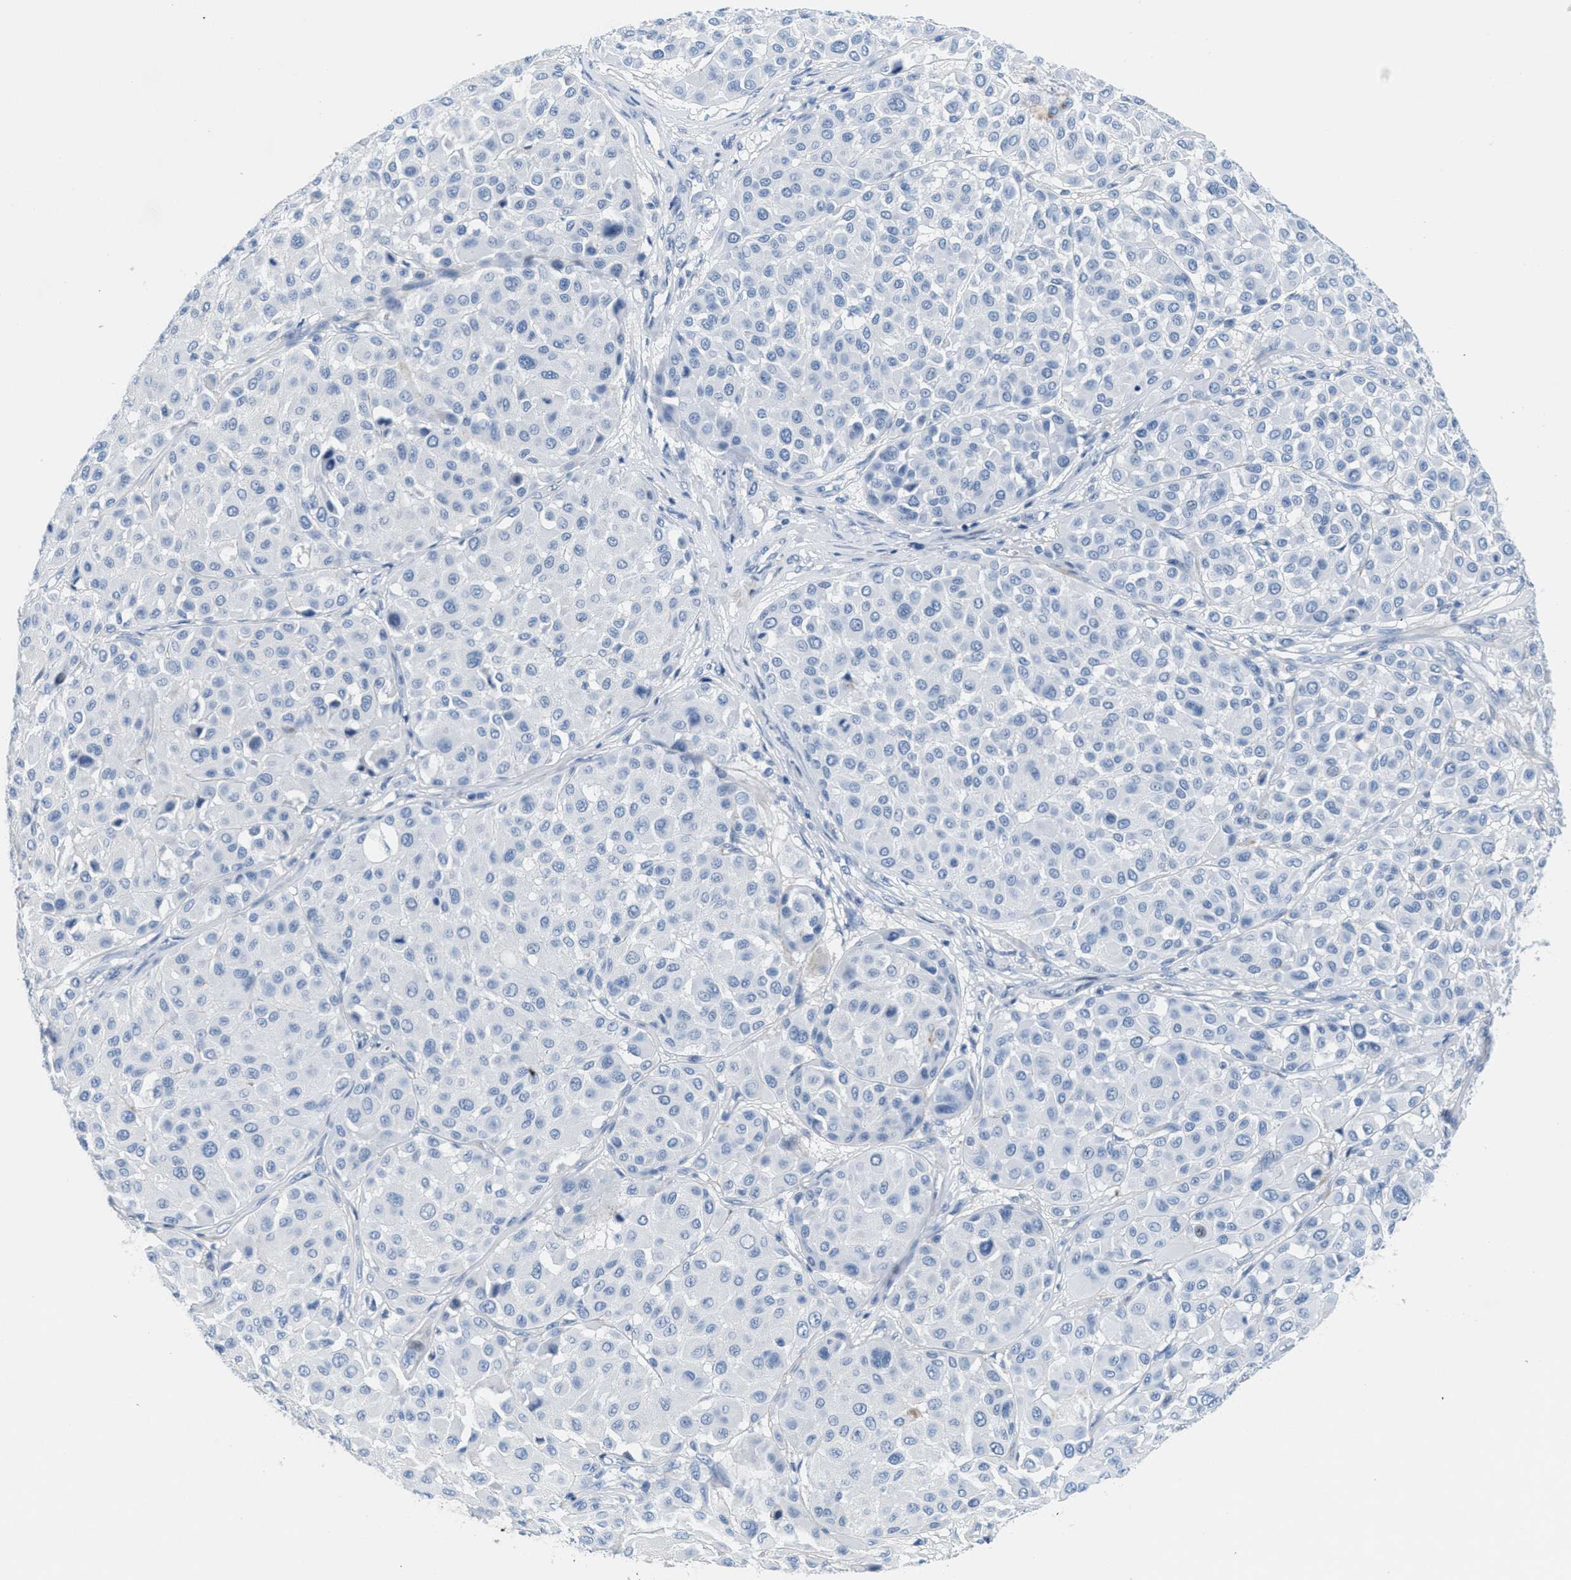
{"staining": {"intensity": "negative", "quantity": "none", "location": "none"}, "tissue": "melanoma", "cell_type": "Tumor cells", "image_type": "cancer", "snomed": [{"axis": "morphology", "description": "Malignant melanoma, Metastatic site"}, {"axis": "topography", "description": "Soft tissue"}], "caption": "Image shows no protein expression in tumor cells of melanoma tissue.", "gene": "GPM6A", "patient": {"sex": "male", "age": 41}}